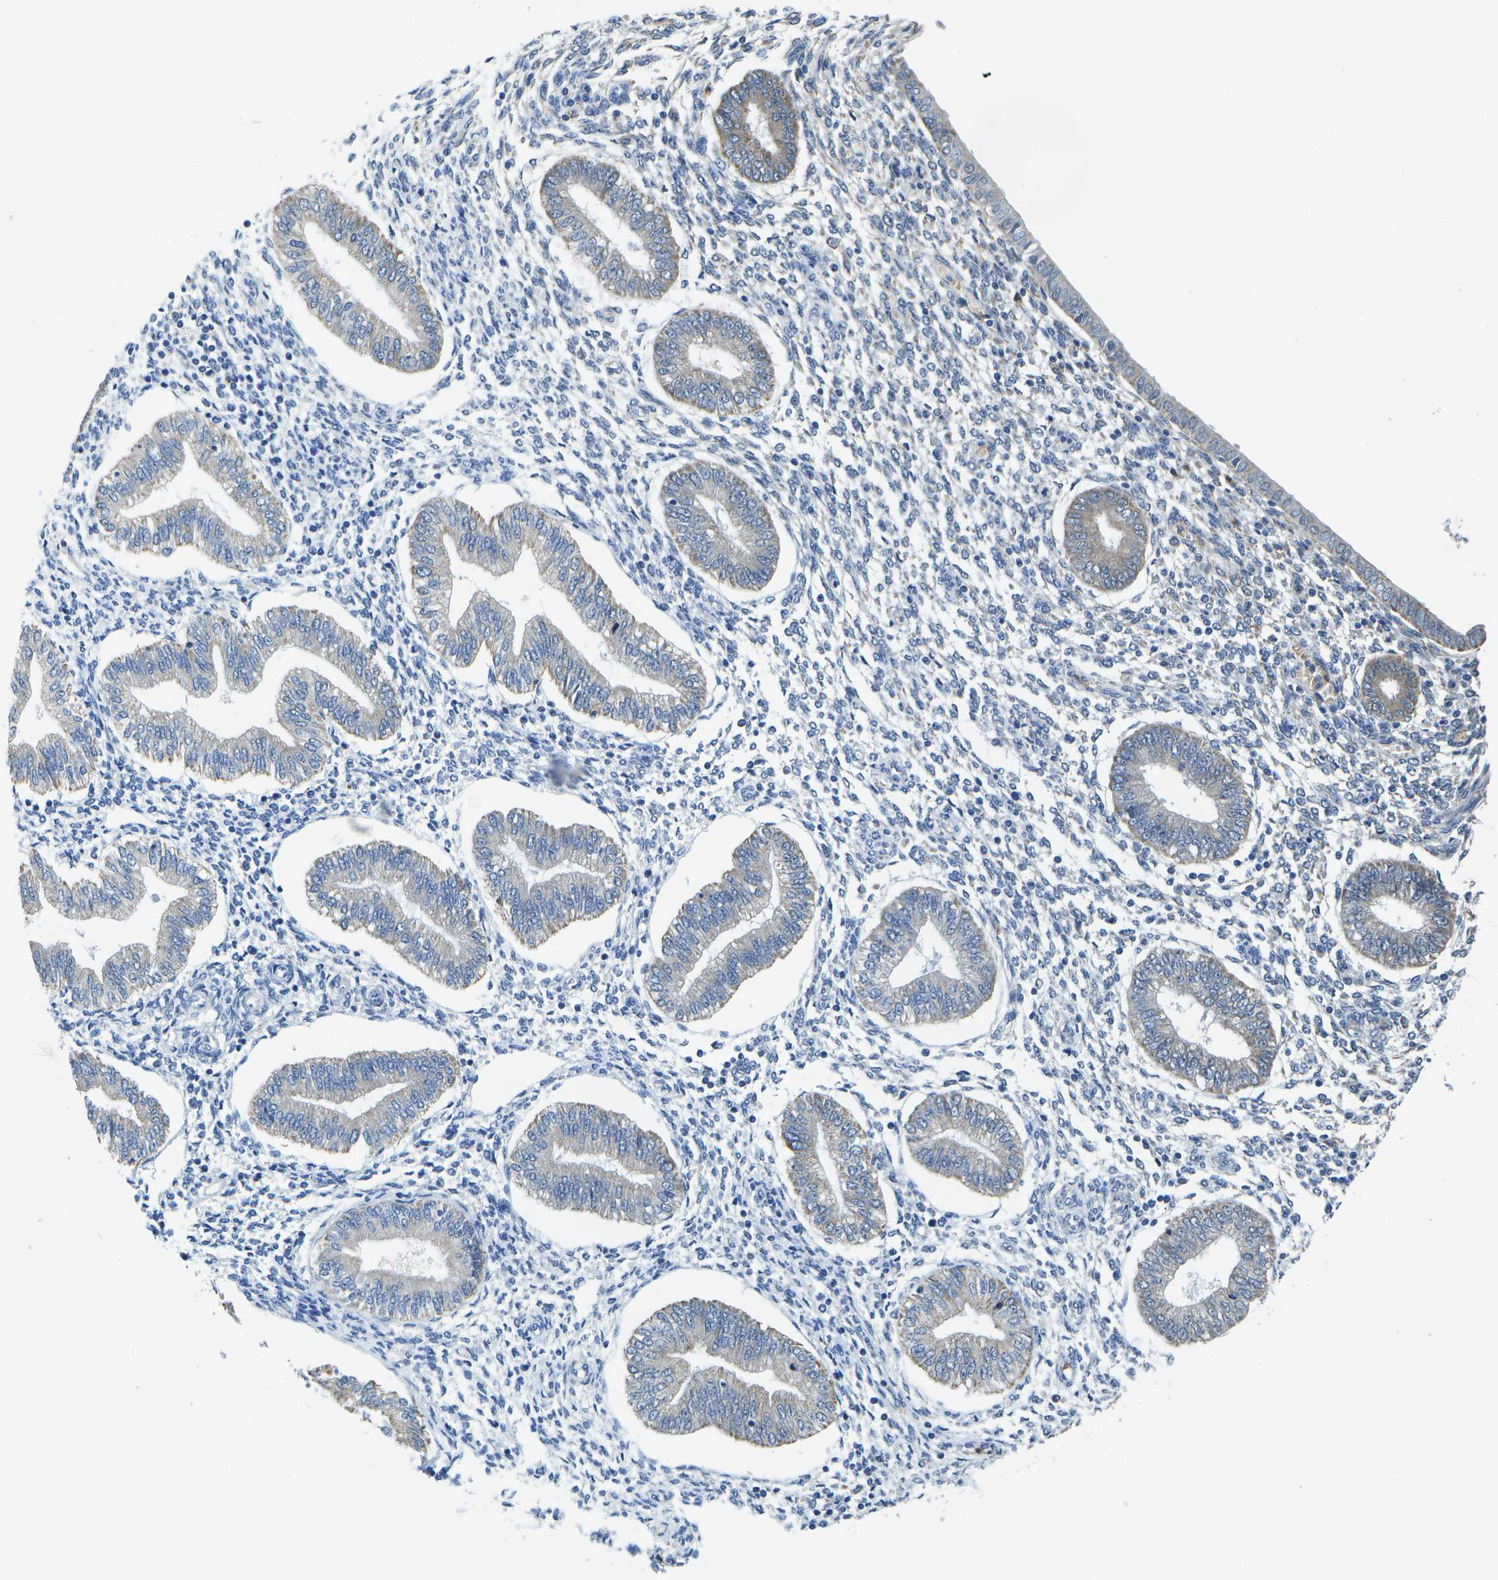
{"staining": {"intensity": "negative", "quantity": "none", "location": "none"}, "tissue": "endometrium", "cell_type": "Cells in endometrial stroma", "image_type": "normal", "snomed": [{"axis": "morphology", "description": "Normal tissue, NOS"}, {"axis": "topography", "description": "Endometrium"}], "caption": "This is a histopathology image of immunohistochemistry (IHC) staining of normal endometrium, which shows no staining in cells in endometrial stroma.", "gene": "DSE", "patient": {"sex": "female", "age": 50}}